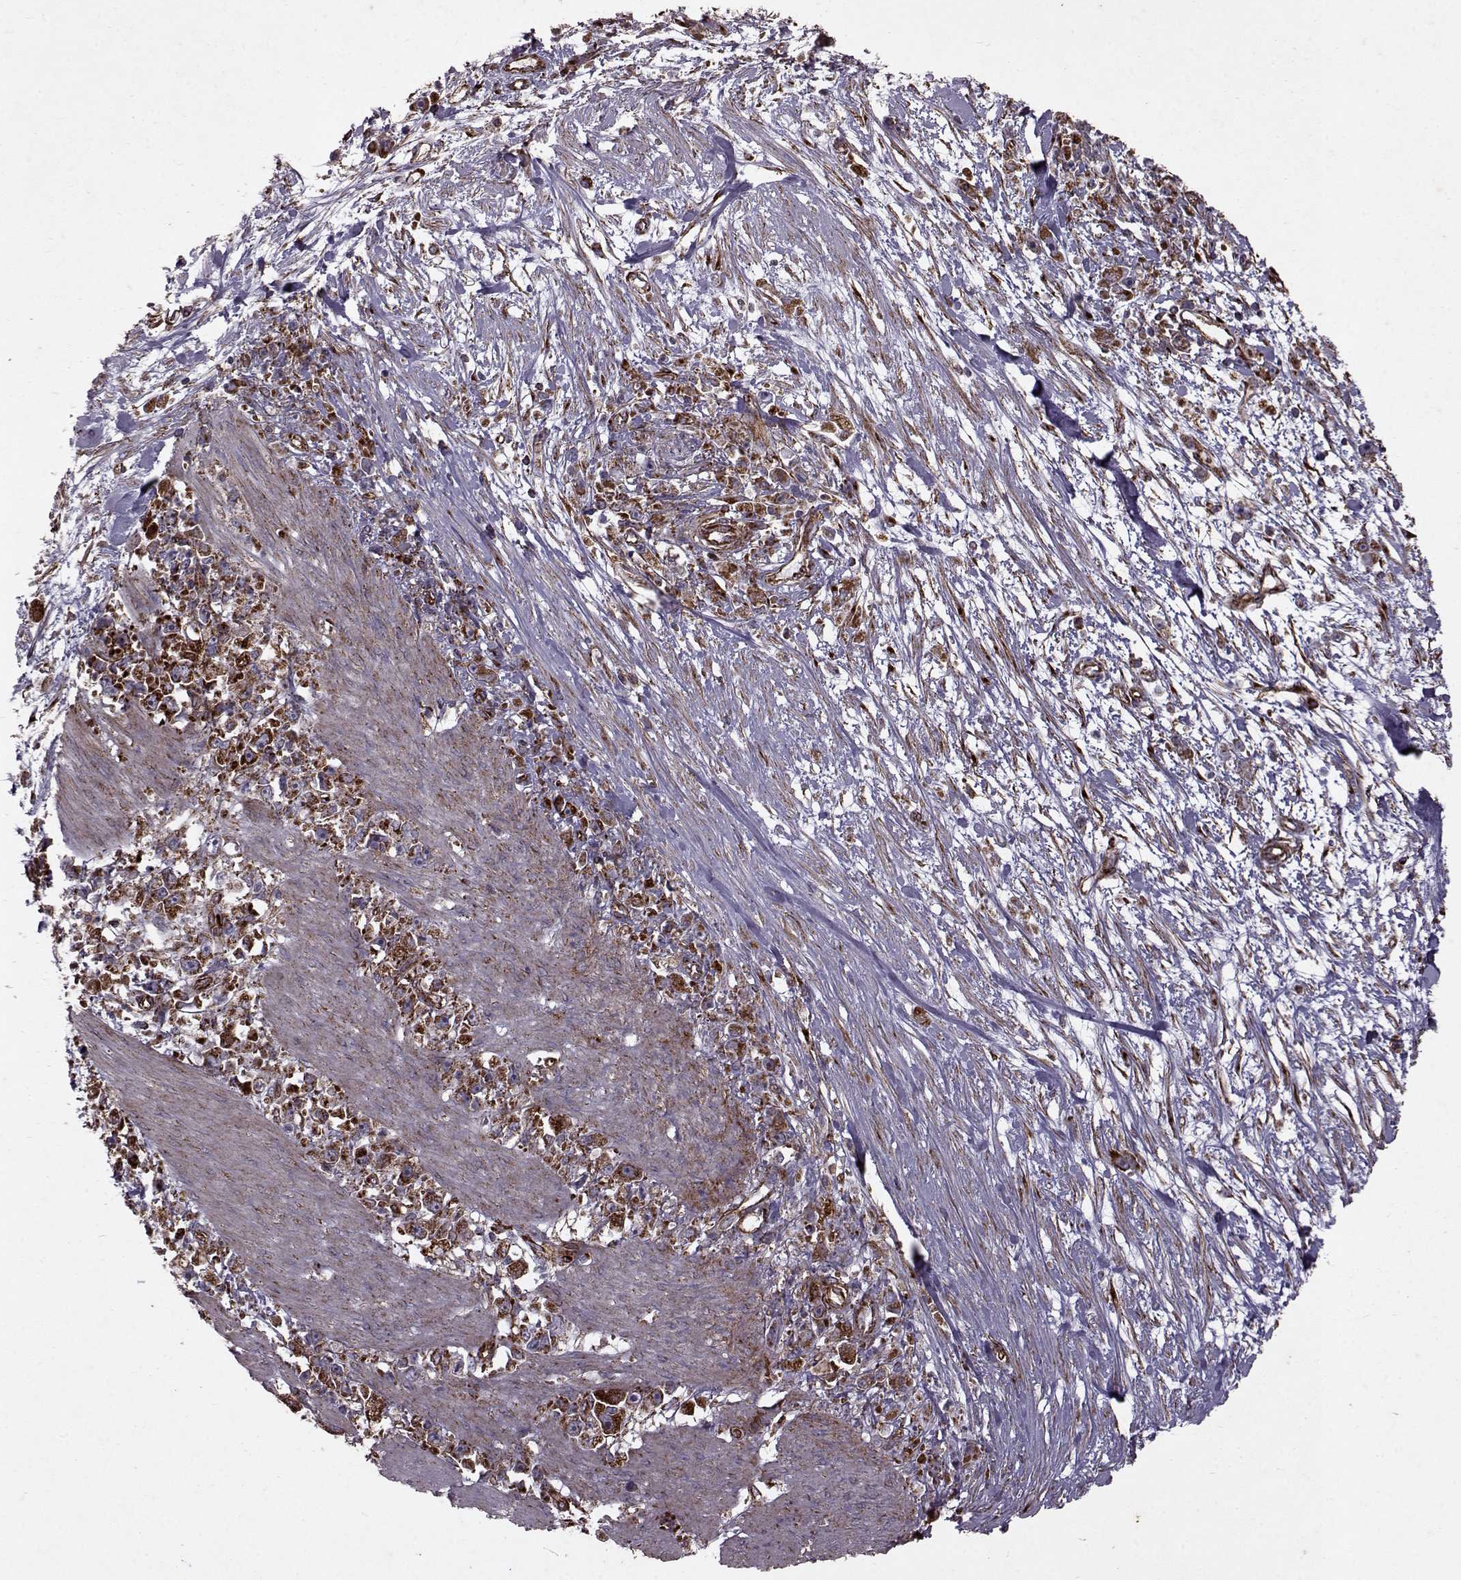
{"staining": {"intensity": "strong", "quantity": "25%-75%", "location": "cytoplasmic/membranous"}, "tissue": "stomach cancer", "cell_type": "Tumor cells", "image_type": "cancer", "snomed": [{"axis": "morphology", "description": "Adenocarcinoma, NOS"}, {"axis": "topography", "description": "Stomach"}], "caption": "Strong cytoplasmic/membranous expression for a protein is seen in about 25%-75% of tumor cells of stomach cancer (adenocarcinoma) using immunohistochemistry (IHC).", "gene": "FXN", "patient": {"sex": "female", "age": 59}}